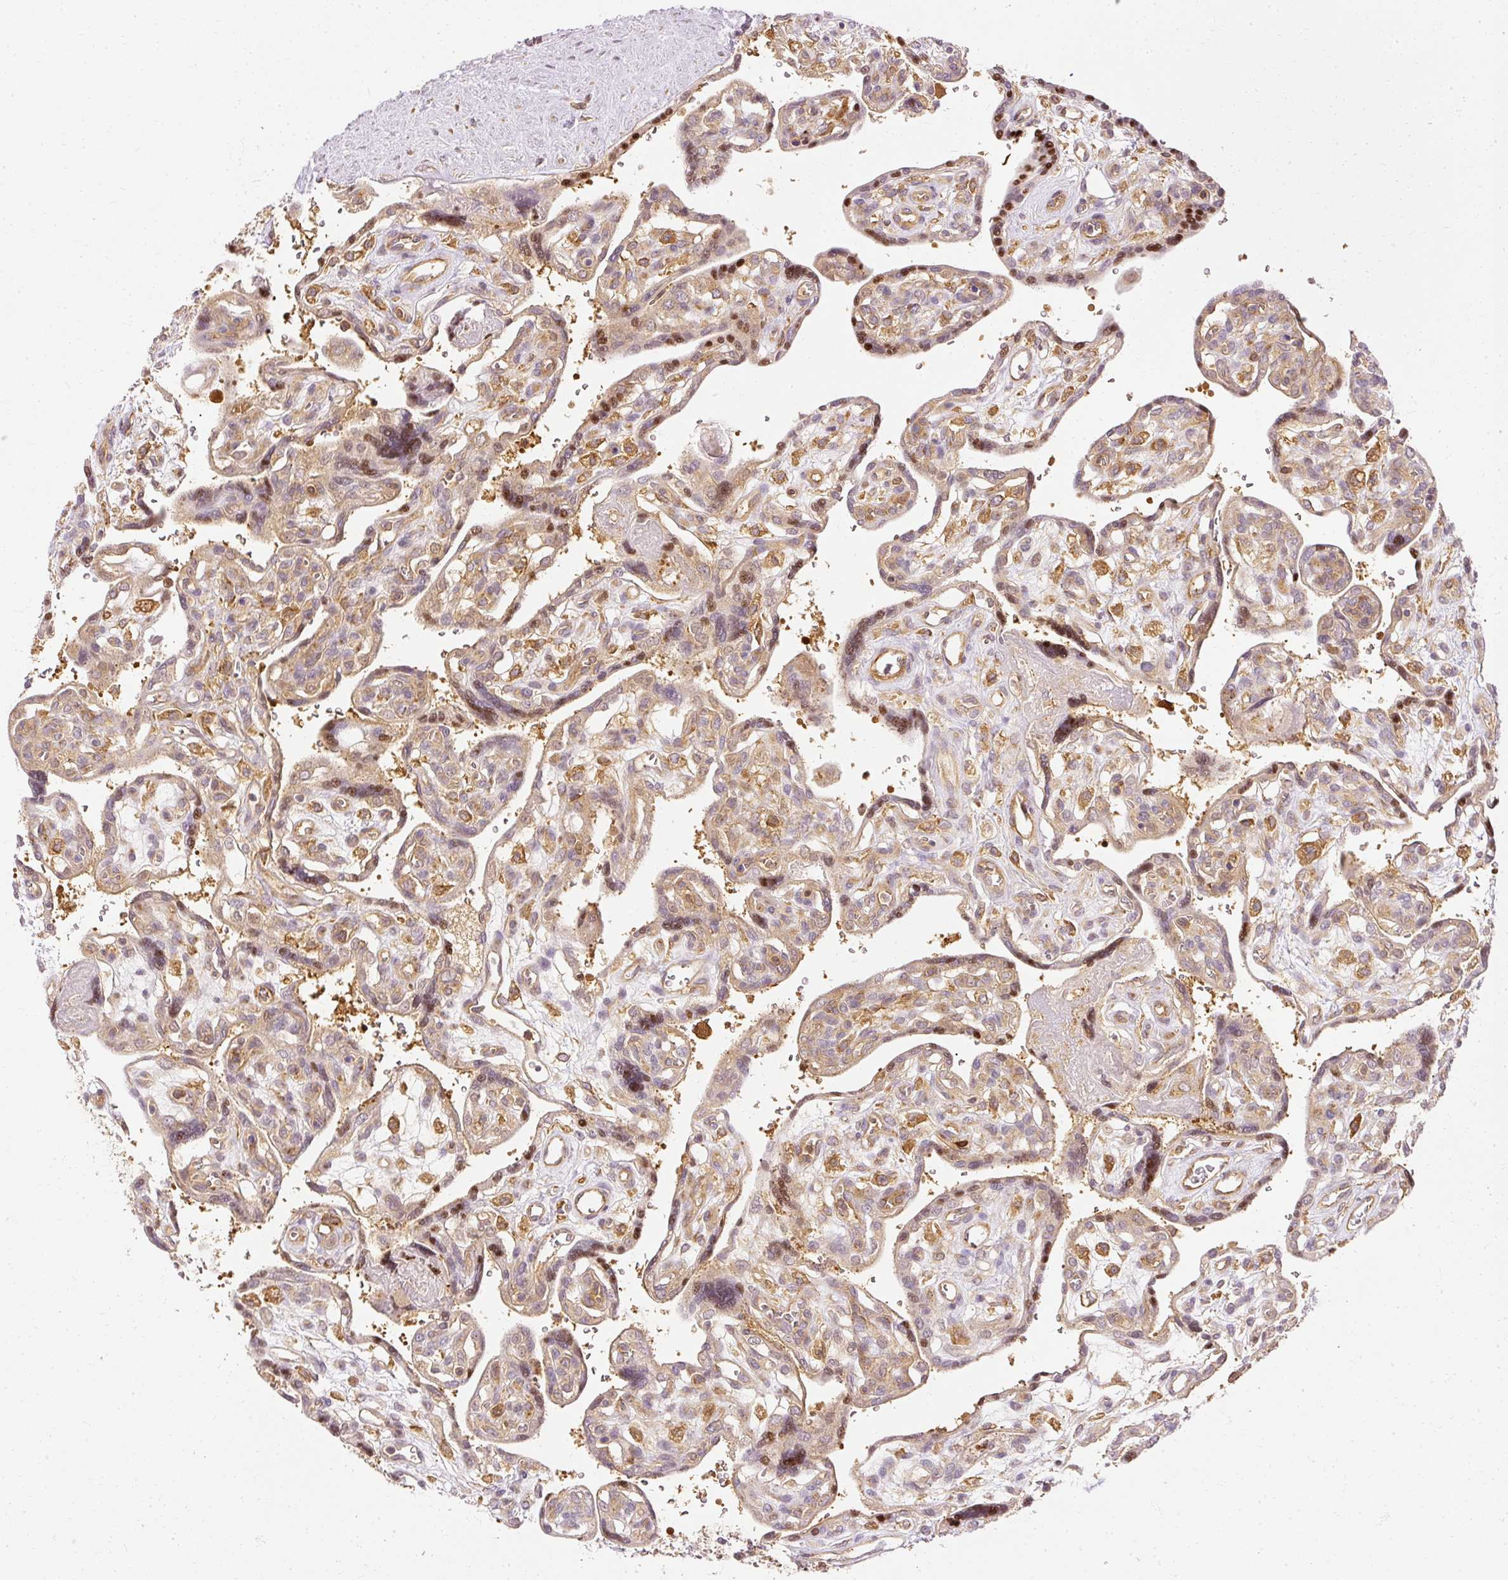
{"staining": {"intensity": "moderate", "quantity": "<25%", "location": "cytoplasmic/membranous"}, "tissue": "placenta", "cell_type": "Decidual cells", "image_type": "normal", "snomed": [{"axis": "morphology", "description": "Normal tissue, NOS"}, {"axis": "topography", "description": "Placenta"}], "caption": "A high-resolution photomicrograph shows immunohistochemistry (IHC) staining of unremarkable placenta, which demonstrates moderate cytoplasmic/membranous positivity in approximately <25% of decidual cells. Ihc stains the protein in brown and the nuclei are stained blue.", "gene": "ARMH3", "patient": {"sex": "female", "age": 39}}